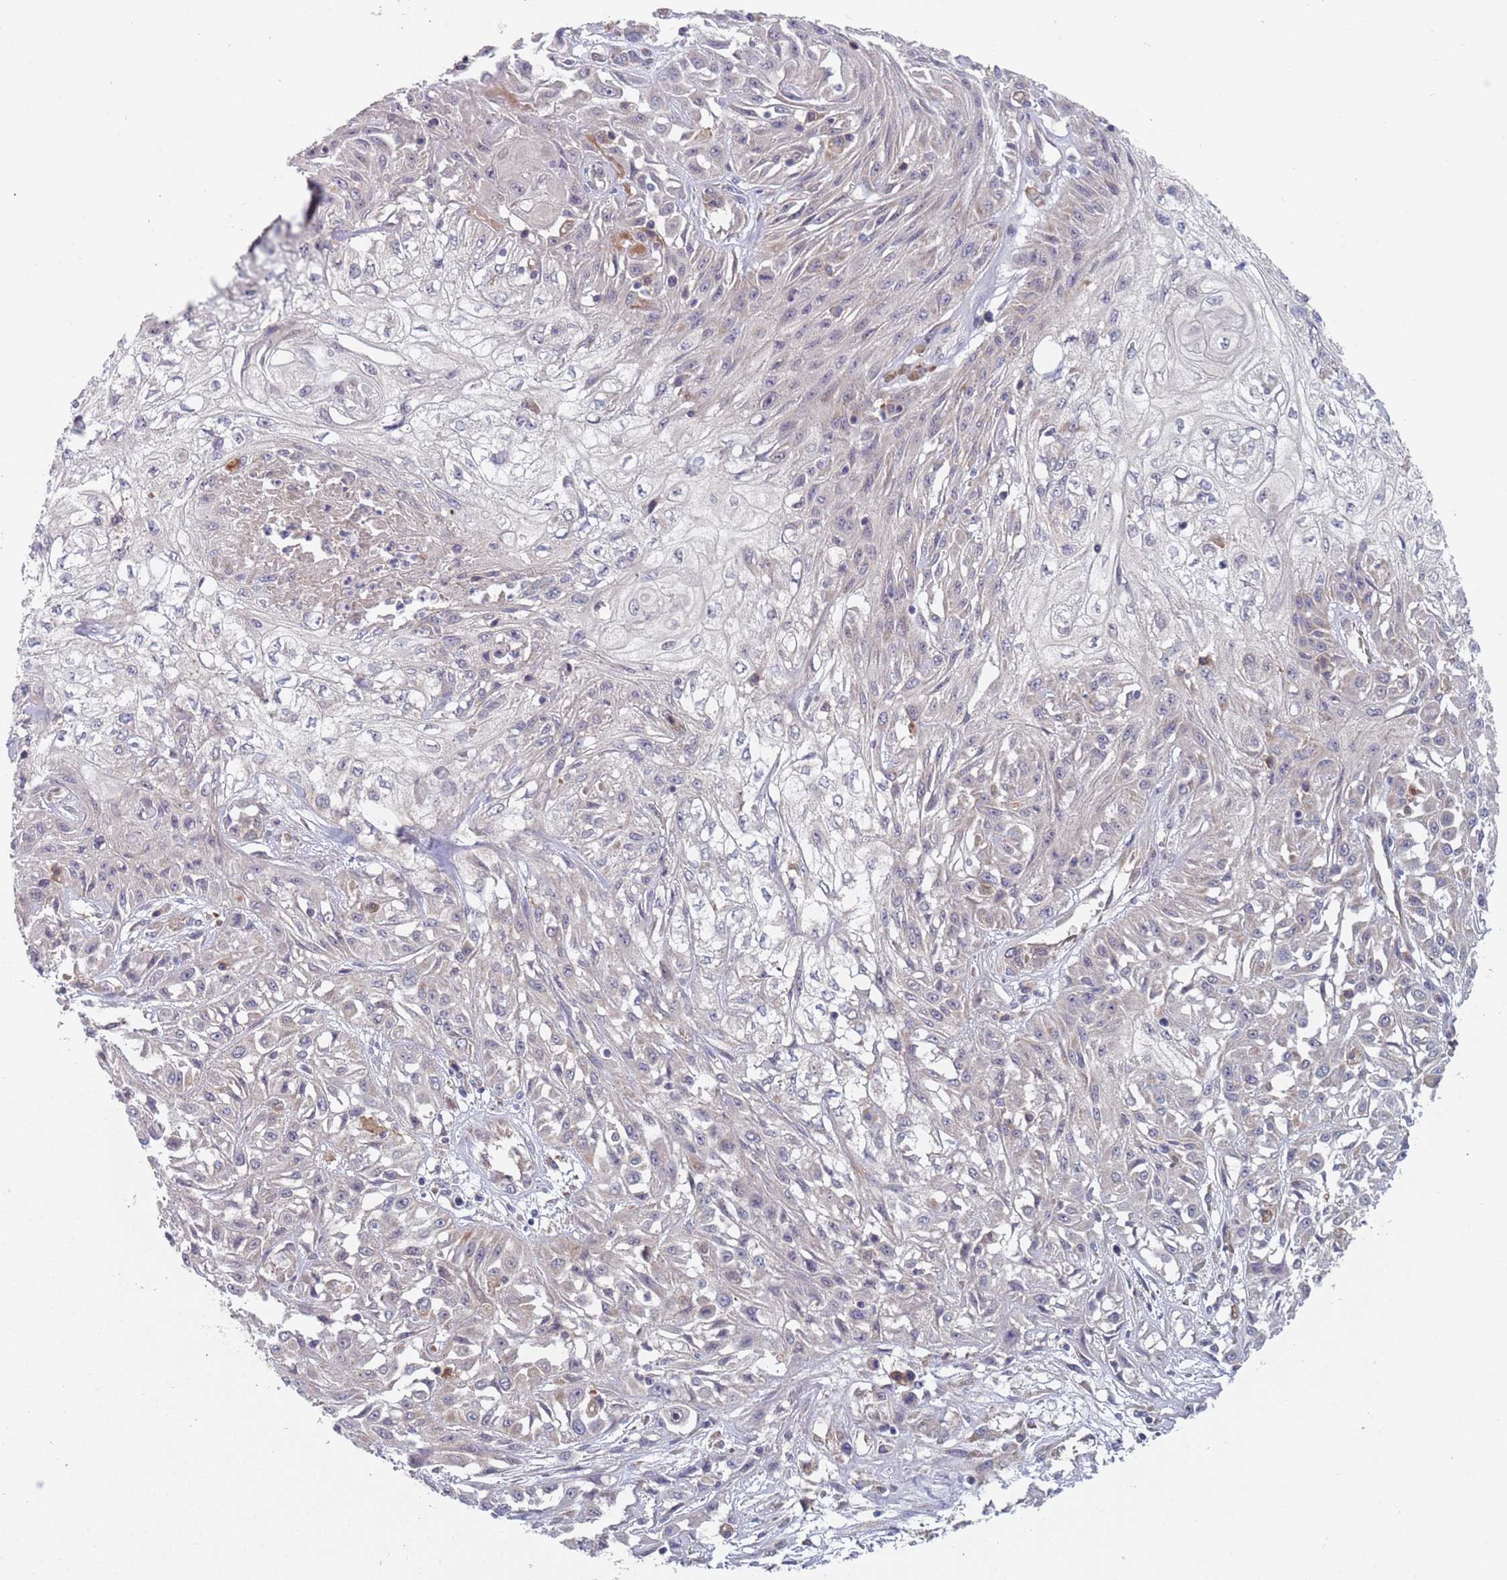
{"staining": {"intensity": "negative", "quantity": "none", "location": "none"}, "tissue": "skin cancer", "cell_type": "Tumor cells", "image_type": "cancer", "snomed": [{"axis": "morphology", "description": "Squamous cell carcinoma, NOS"}, {"axis": "morphology", "description": "Squamous cell carcinoma, metastatic, NOS"}, {"axis": "topography", "description": "Skin"}, {"axis": "topography", "description": "Lymph node"}], "caption": "There is no significant staining in tumor cells of skin cancer. (Stains: DAB IHC with hematoxylin counter stain, Microscopy: brightfield microscopy at high magnification).", "gene": "ZNF140", "patient": {"sex": "male", "age": 75}}